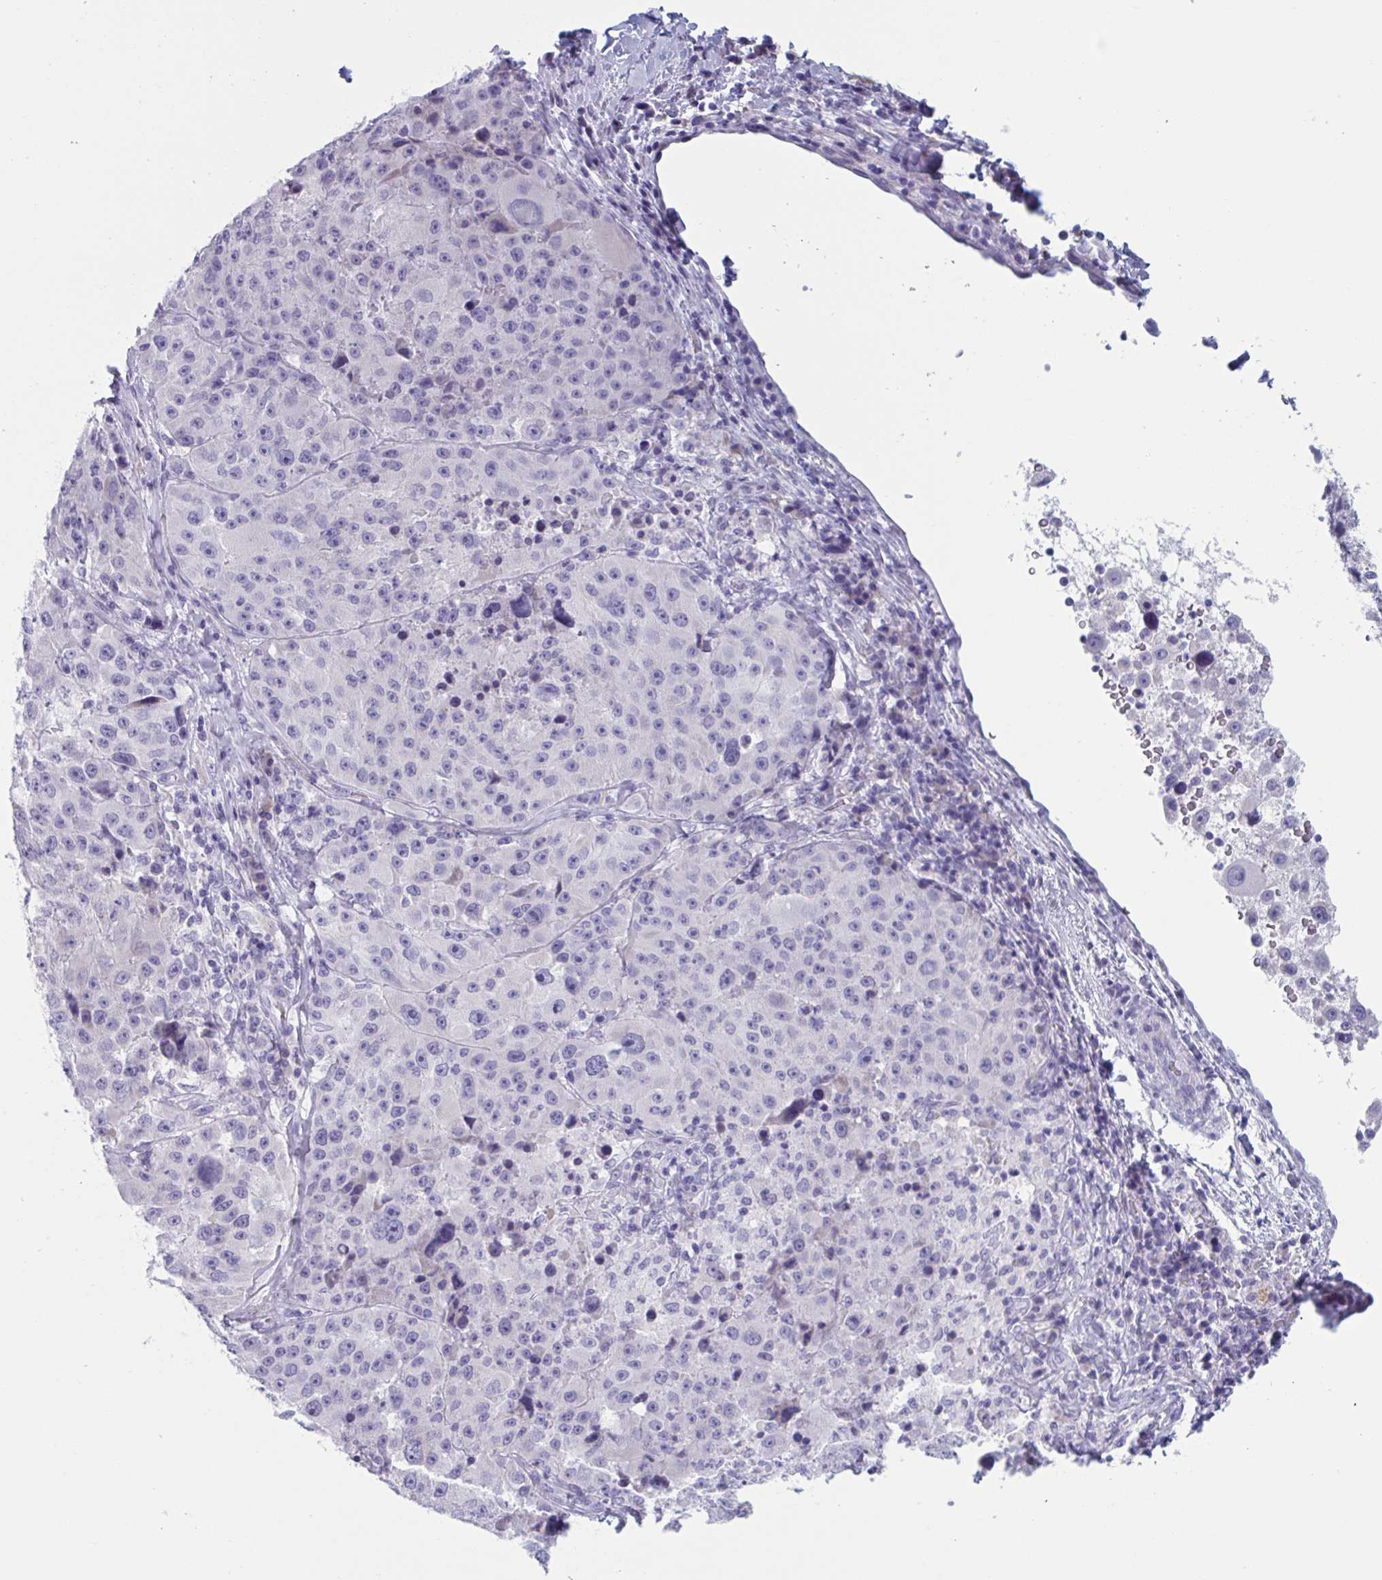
{"staining": {"intensity": "negative", "quantity": "none", "location": "none"}, "tissue": "melanoma", "cell_type": "Tumor cells", "image_type": "cancer", "snomed": [{"axis": "morphology", "description": "Malignant melanoma, Metastatic site"}, {"axis": "topography", "description": "Lymph node"}], "caption": "DAB immunohistochemical staining of human malignant melanoma (metastatic site) demonstrates no significant expression in tumor cells. Brightfield microscopy of immunohistochemistry (IHC) stained with DAB (3,3'-diaminobenzidine) (brown) and hematoxylin (blue), captured at high magnification.", "gene": "HSD11B2", "patient": {"sex": "male", "age": 62}}